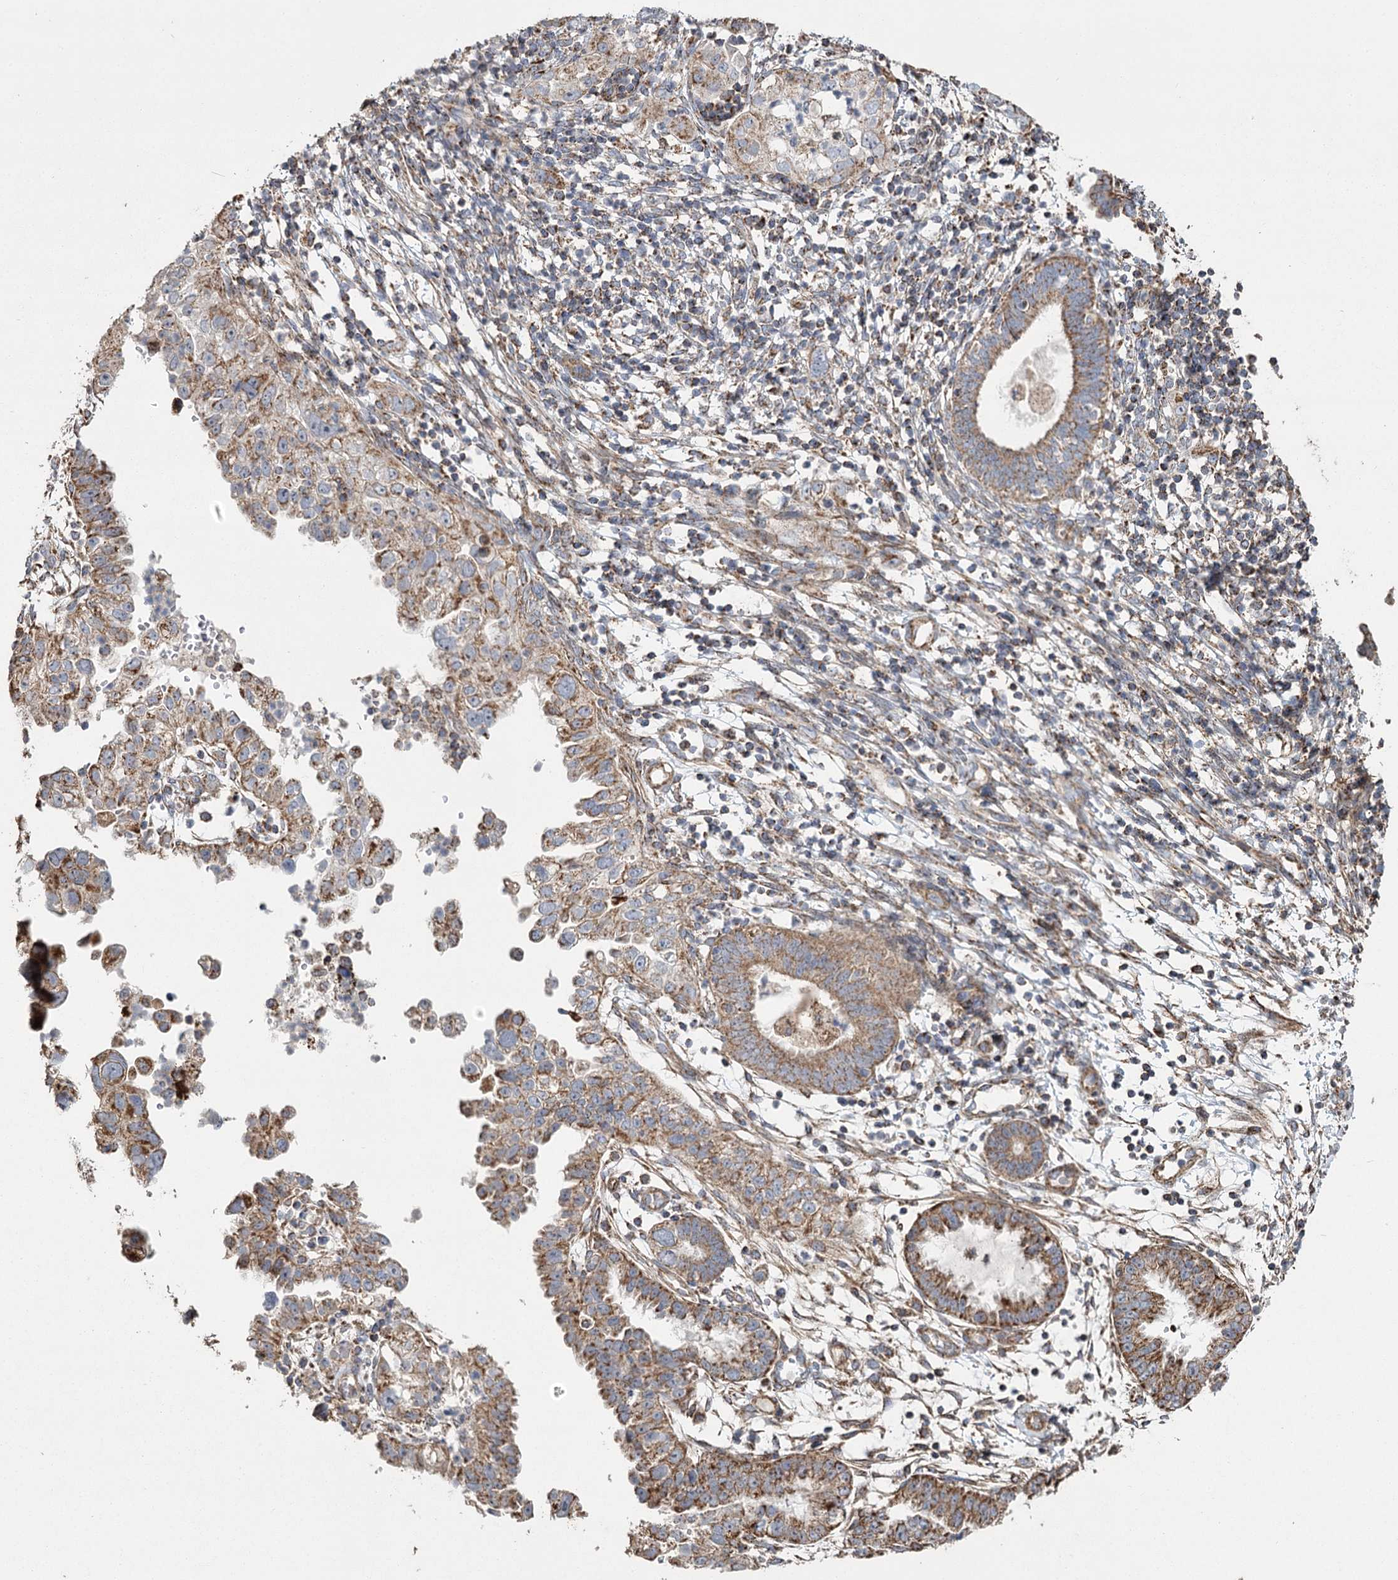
{"staining": {"intensity": "moderate", "quantity": ">75%", "location": "cytoplasmic/membranous"}, "tissue": "endometrial cancer", "cell_type": "Tumor cells", "image_type": "cancer", "snomed": [{"axis": "morphology", "description": "Adenocarcinoma, NOS"}, {"axis": "topography", "description": "Endometrium"}], "caption": "Tumor cells reveal medium levels of moderate cytoplasmic/membranous staining in approximately >75% of cells in endometrial cancer (adenocarcinoma).", "gene": "RANBP3L", "patient": {"sex": "female", "age": 85}}